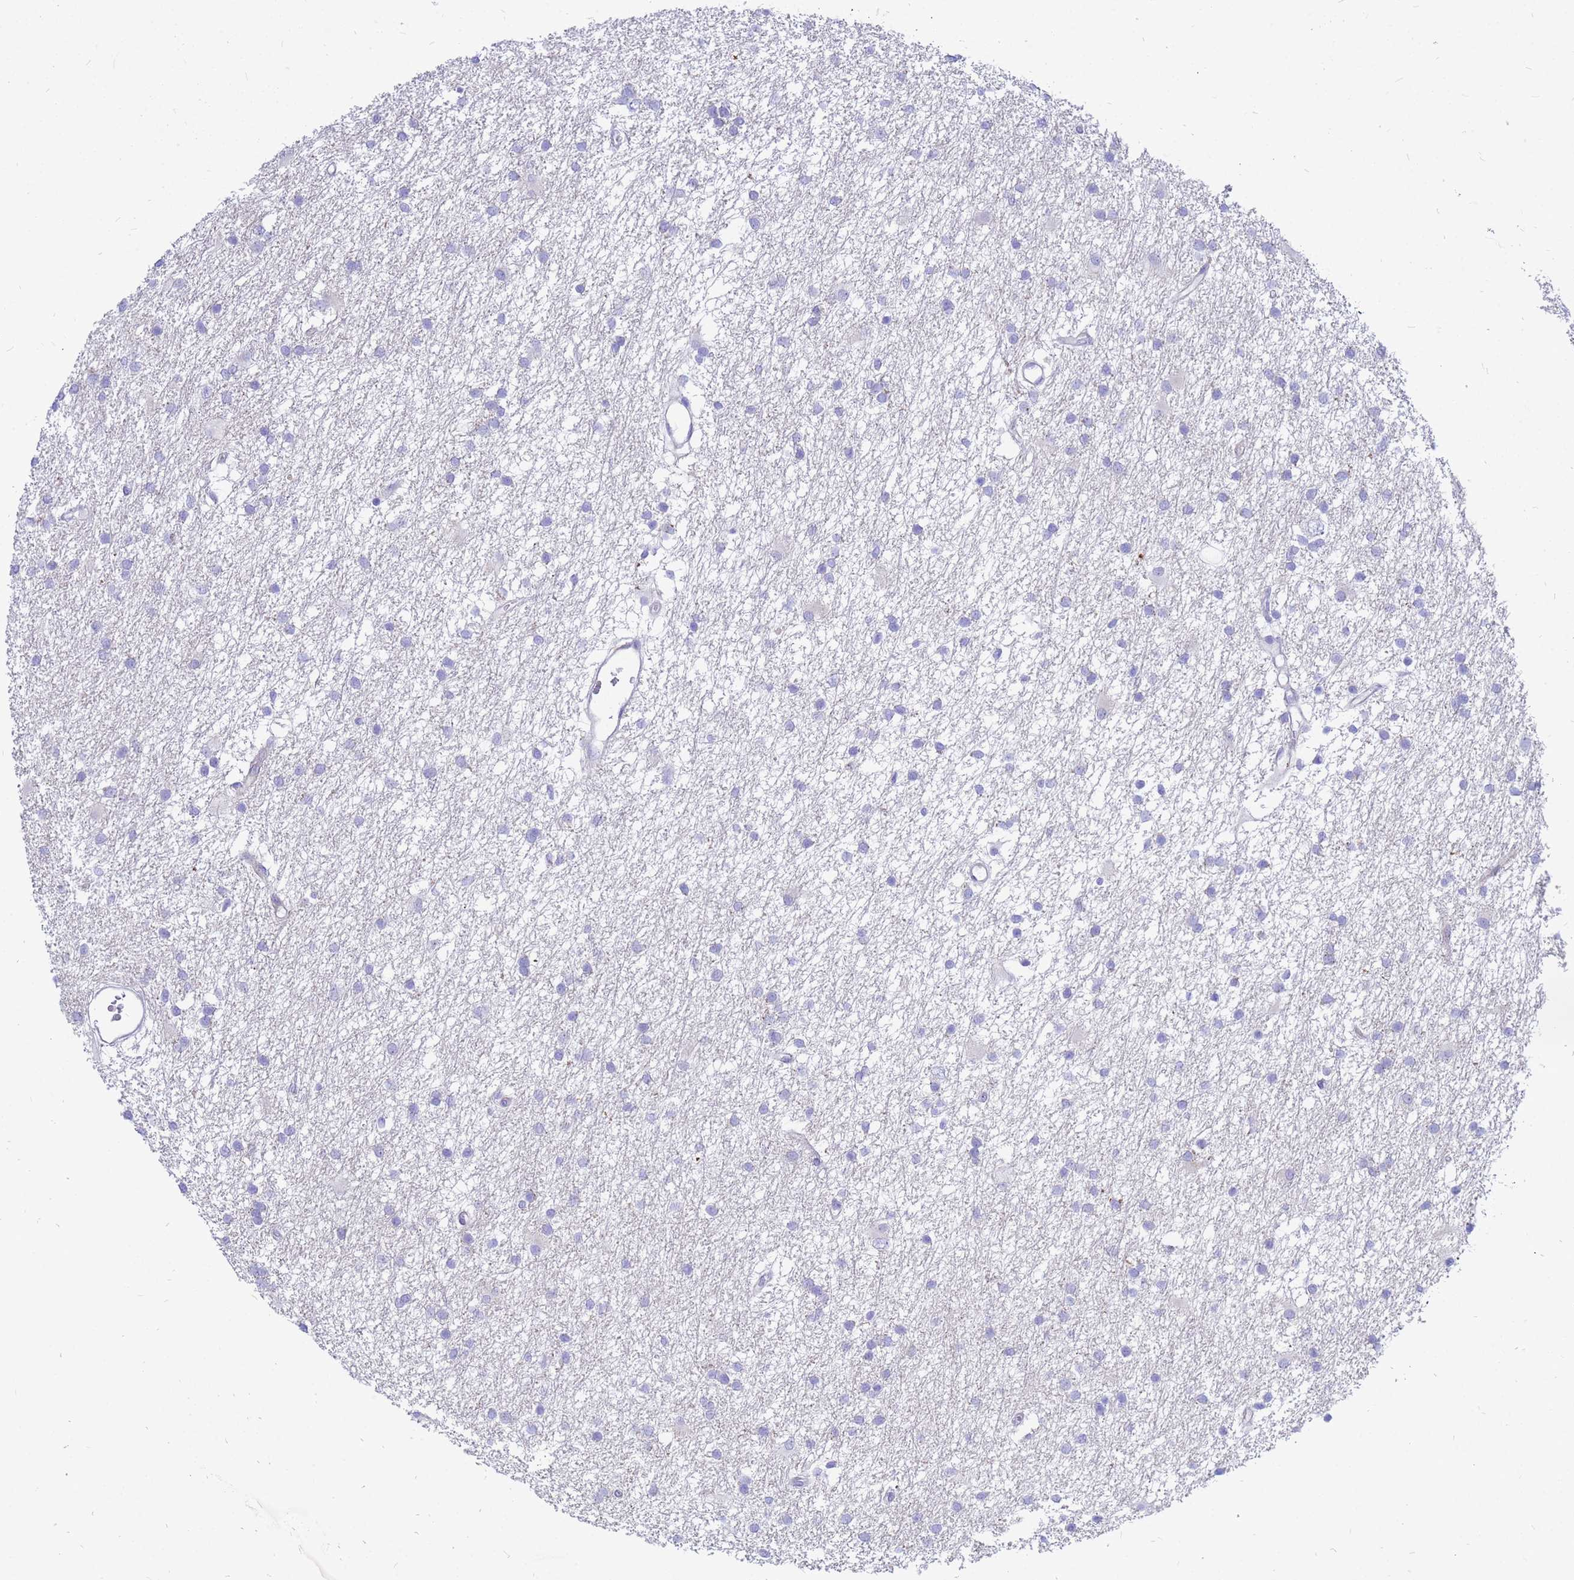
{"staining": {"intensity": "negative", "quantity": "none", "location": "none"}, "tissue": "glioma", "cell_type": "Tumor cells", "image_type": "cancer", "snomed": [{"axis": "morphology", "description": "Glioma, malignant, High grade"}, {"axis": "topography", "description": "Brain"}], "caption": "Tumor cells show no significant staining in glioma. (Immunohistochemistry, brightfield microscopy, high magnification).", "gene": "FHIP1A", "patient": {"sex": "male", "age": 77}}